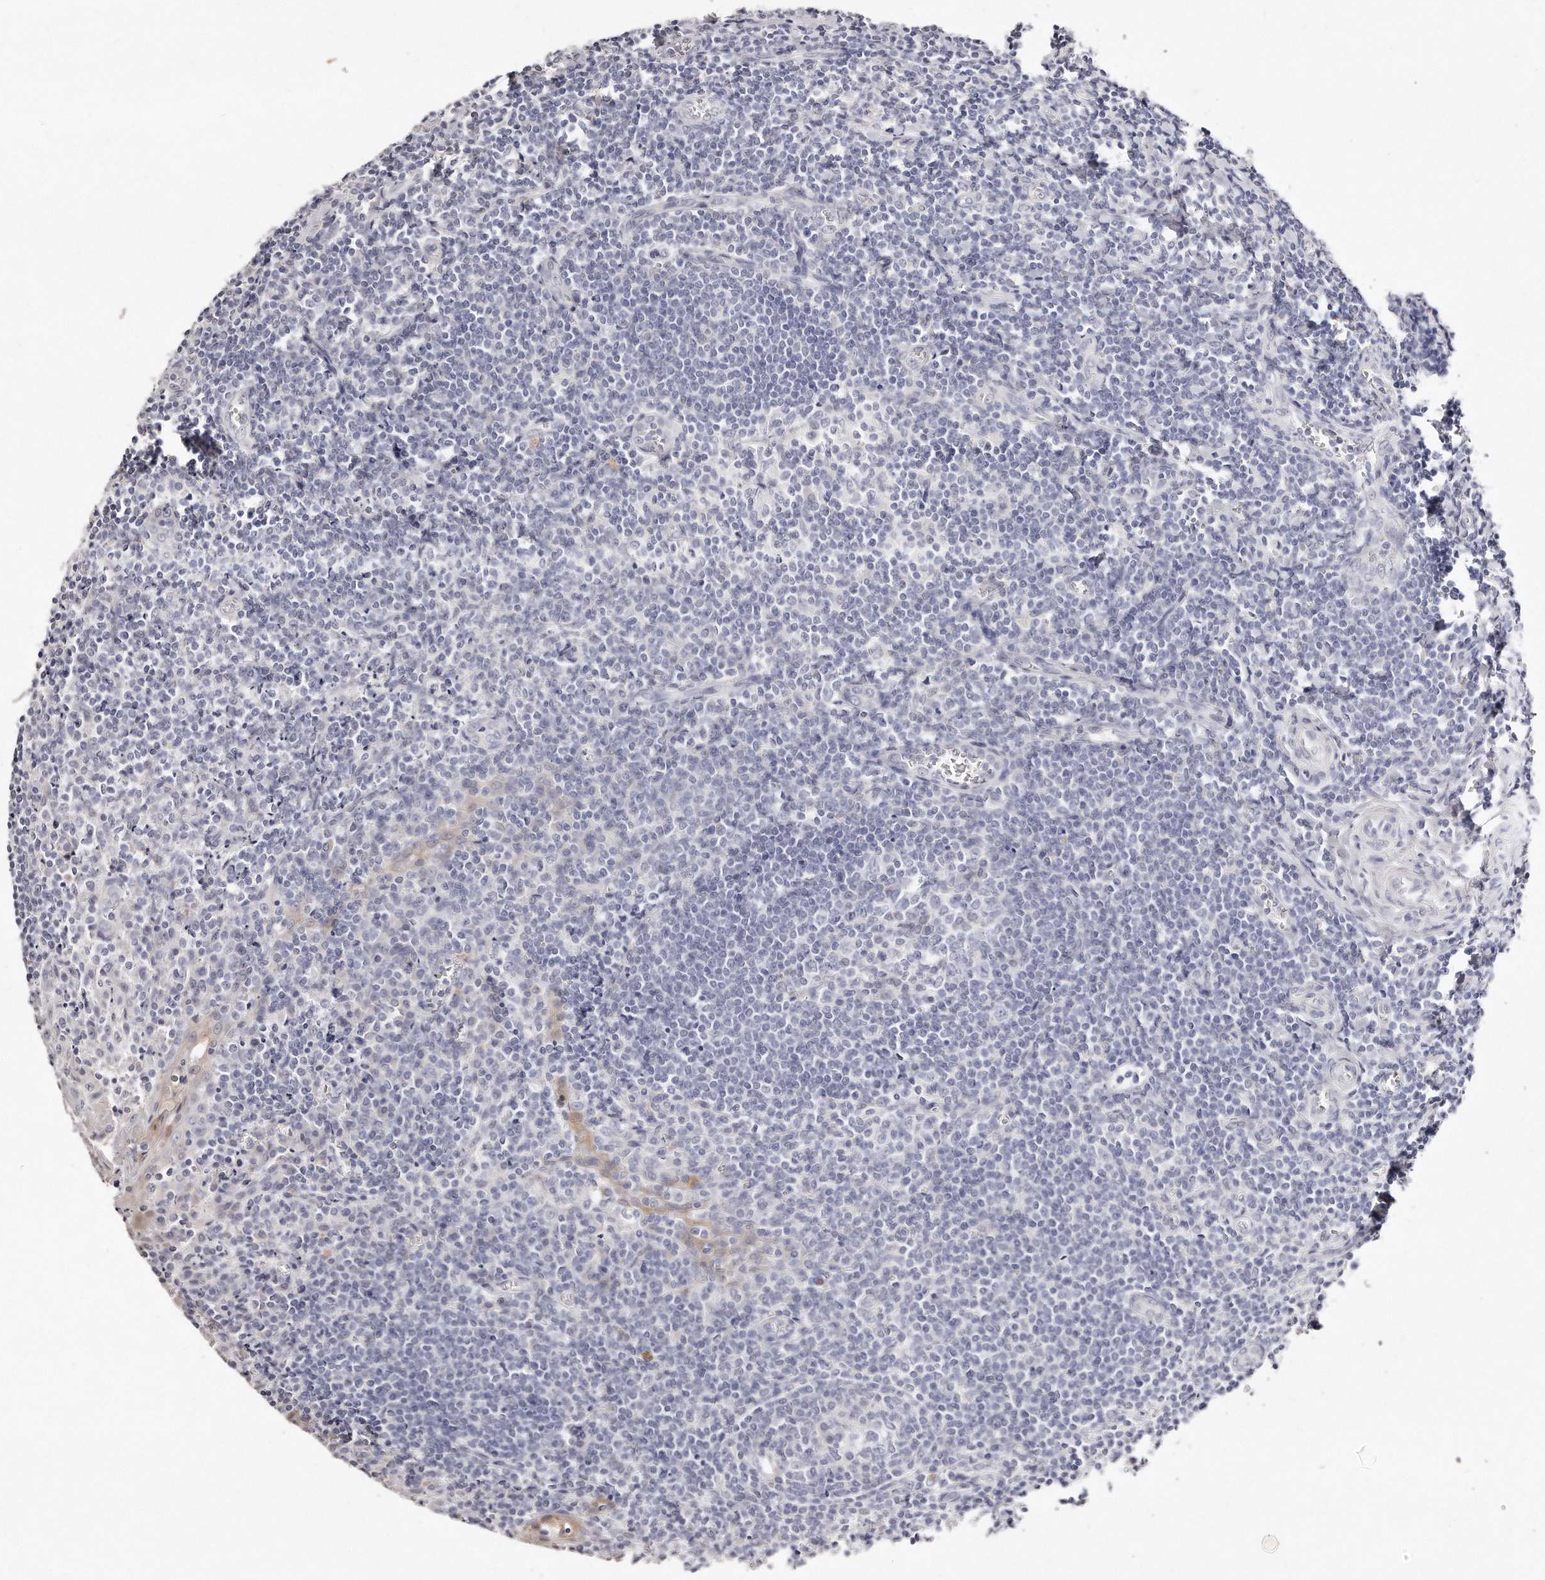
{"staining": {"intensity": "negative", "quantity": "none", "location": "none"}, "tissue": "tonsil", "cell_type": "Germinal center cells", "image_type": "normal", "snomed": [{"axis": "morphology", "description": "Normal tissue, NOS"}, {"axis": "topography", "description": "Tonsil"}], "caption": "The immunohistochemistry image has no significant positivity in germinal center cells of tonsil. (DAB immunohistochemistry (IHC) with hematoxylin counter stain).", "gene": "GDA", "patient": {"sex": "male", "age": 27}}